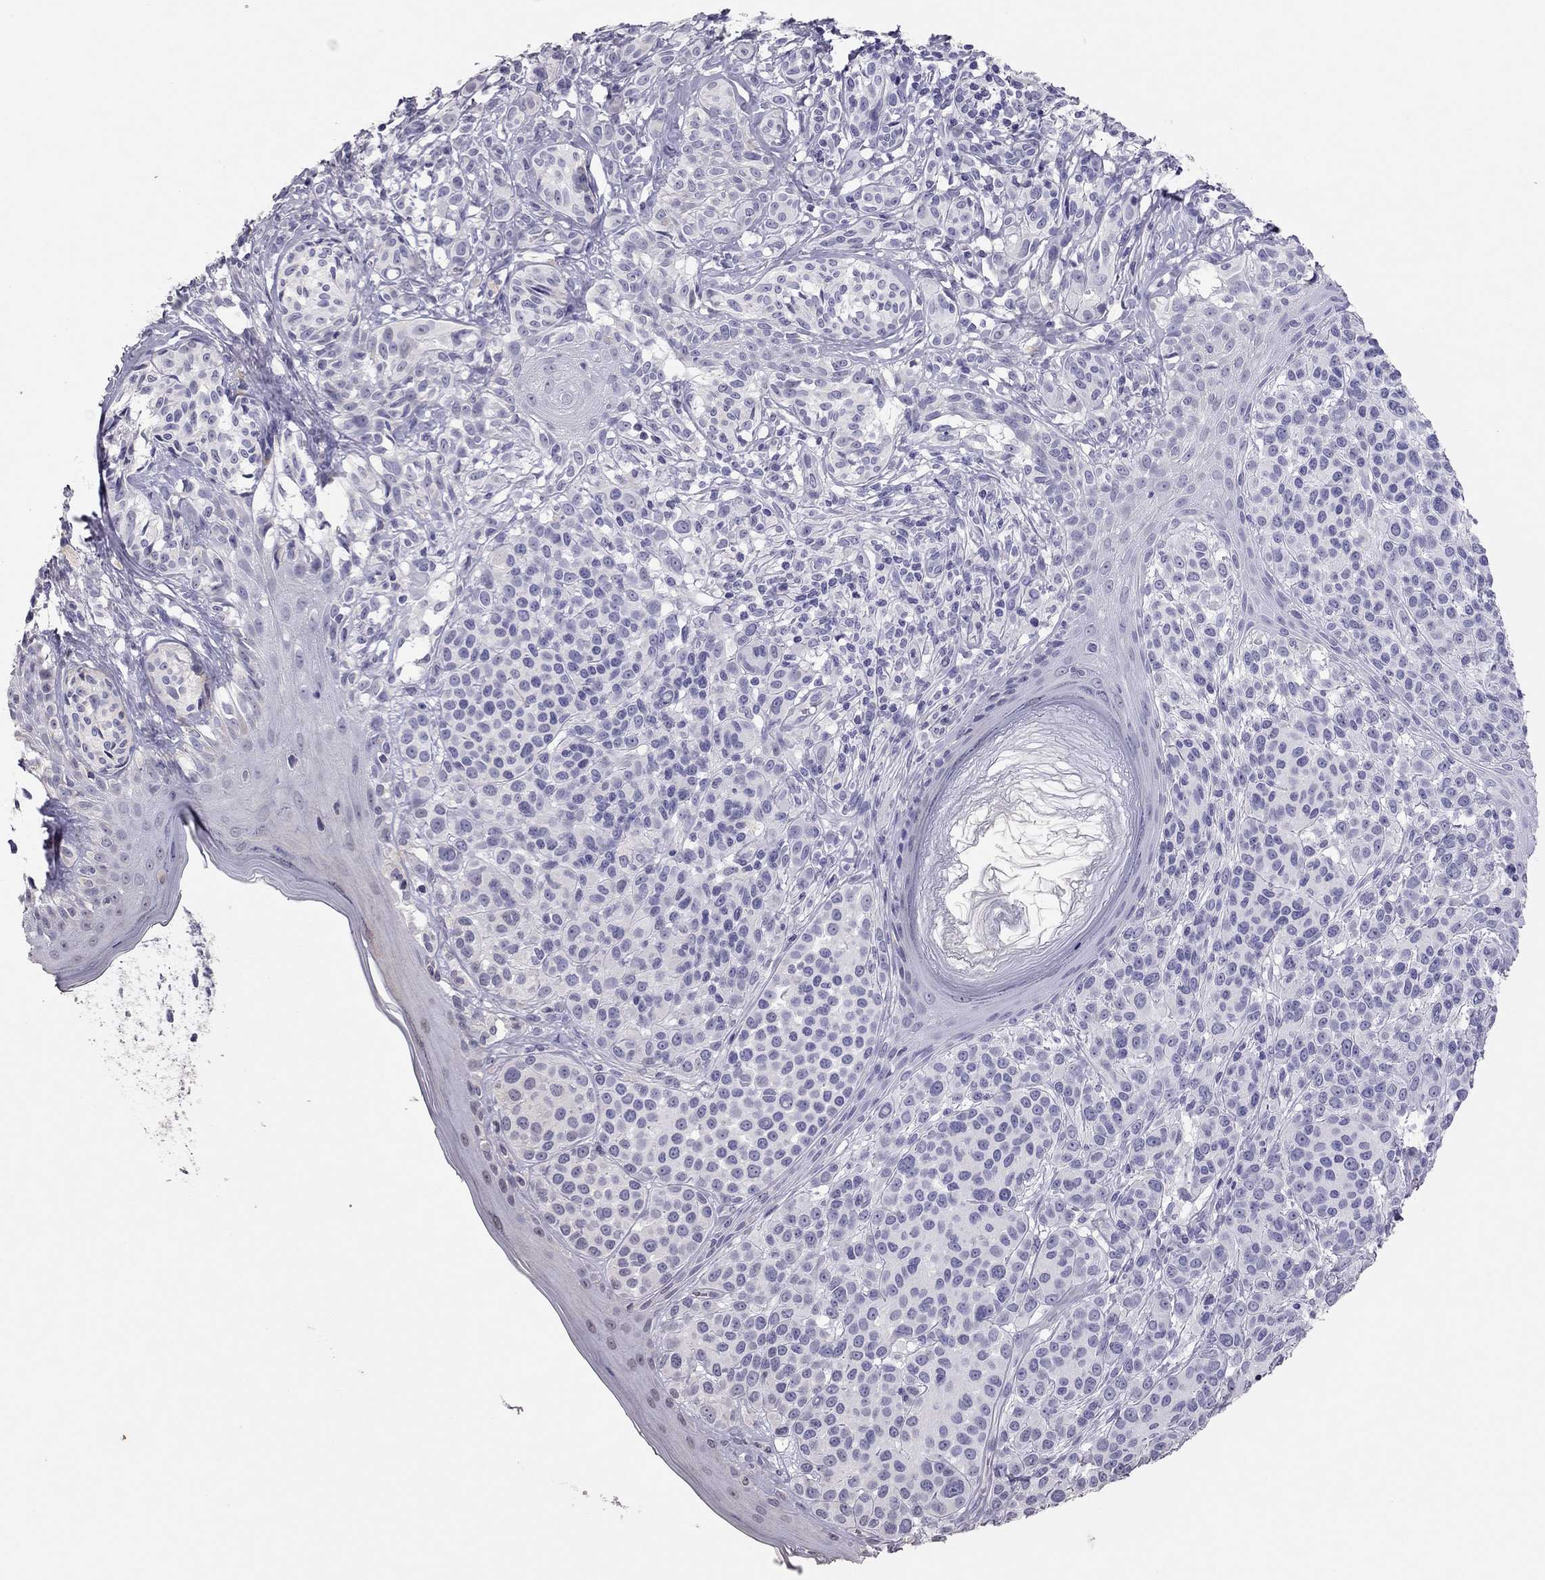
{"staining": {"intensity": "negative", "quantity": "none", "location": "none"}, "tissue": "melanoma", "cell_type": "Tumor cells", "image_type": "cancer", "snomed": [{"axis": "morphology", "description": "Malignant melanoma, NOS"}, {"axis": "topography", "description": "Skin"}], "caption": "High power microscopy histopathology image of an immunohistochemistry (IHC) micrograph of malignant melanoma, revealing no significant positivity in tumor cells. (DAB (3,3'-diaminobenzidine) immunohistochemistry (IHC), high magnification).", "gene": "TSHB", "patient": {"sex": "male", "age": 79}}